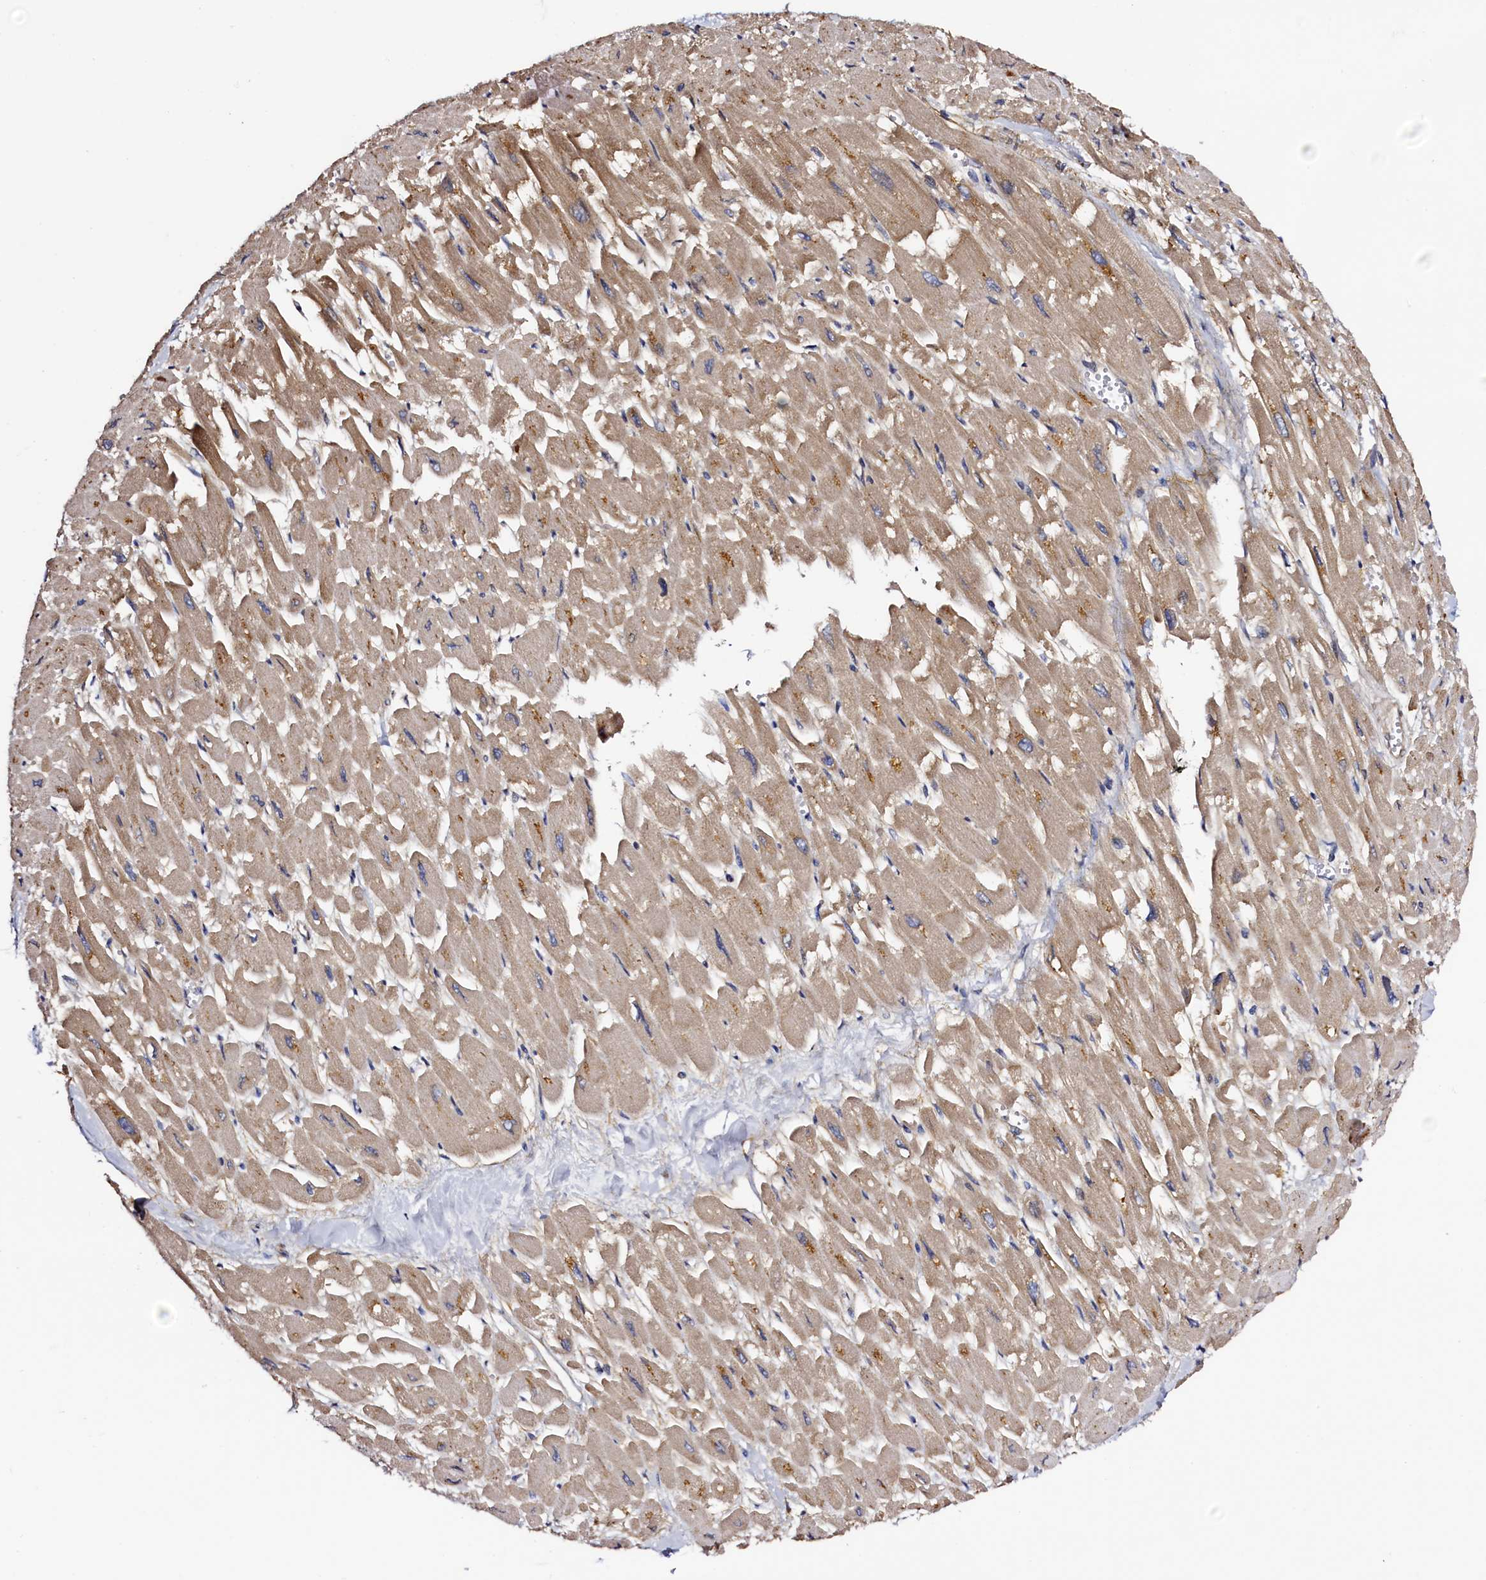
{"staining": {"intensity": "moderate", "quantity": ">75%", "location": "cytoplasmic/membranous"}, "tissue": "heart muscle", "cell_type": "Cardiomyocytes", "image_type": "normal", "snomed": [{"axis": "morphology", "description": "Normal tissue, NOS"}, {"axis": "topography", "description": "Heart"}], "caption": "IHC staining of unremarkable heart muscle, which displays medium levels of moderate cytoplasmic/membranous positivity in approximately >75% of cardiomyocytes indicating moderate cytoplasmic/membranous protein positivity. The staining was performed using DAB (brown) for protein detection and nuclei were counterstained in hematoxylin (blue).", "gene": "RBFA", "patient": {"sex": "male", "age": 54}}